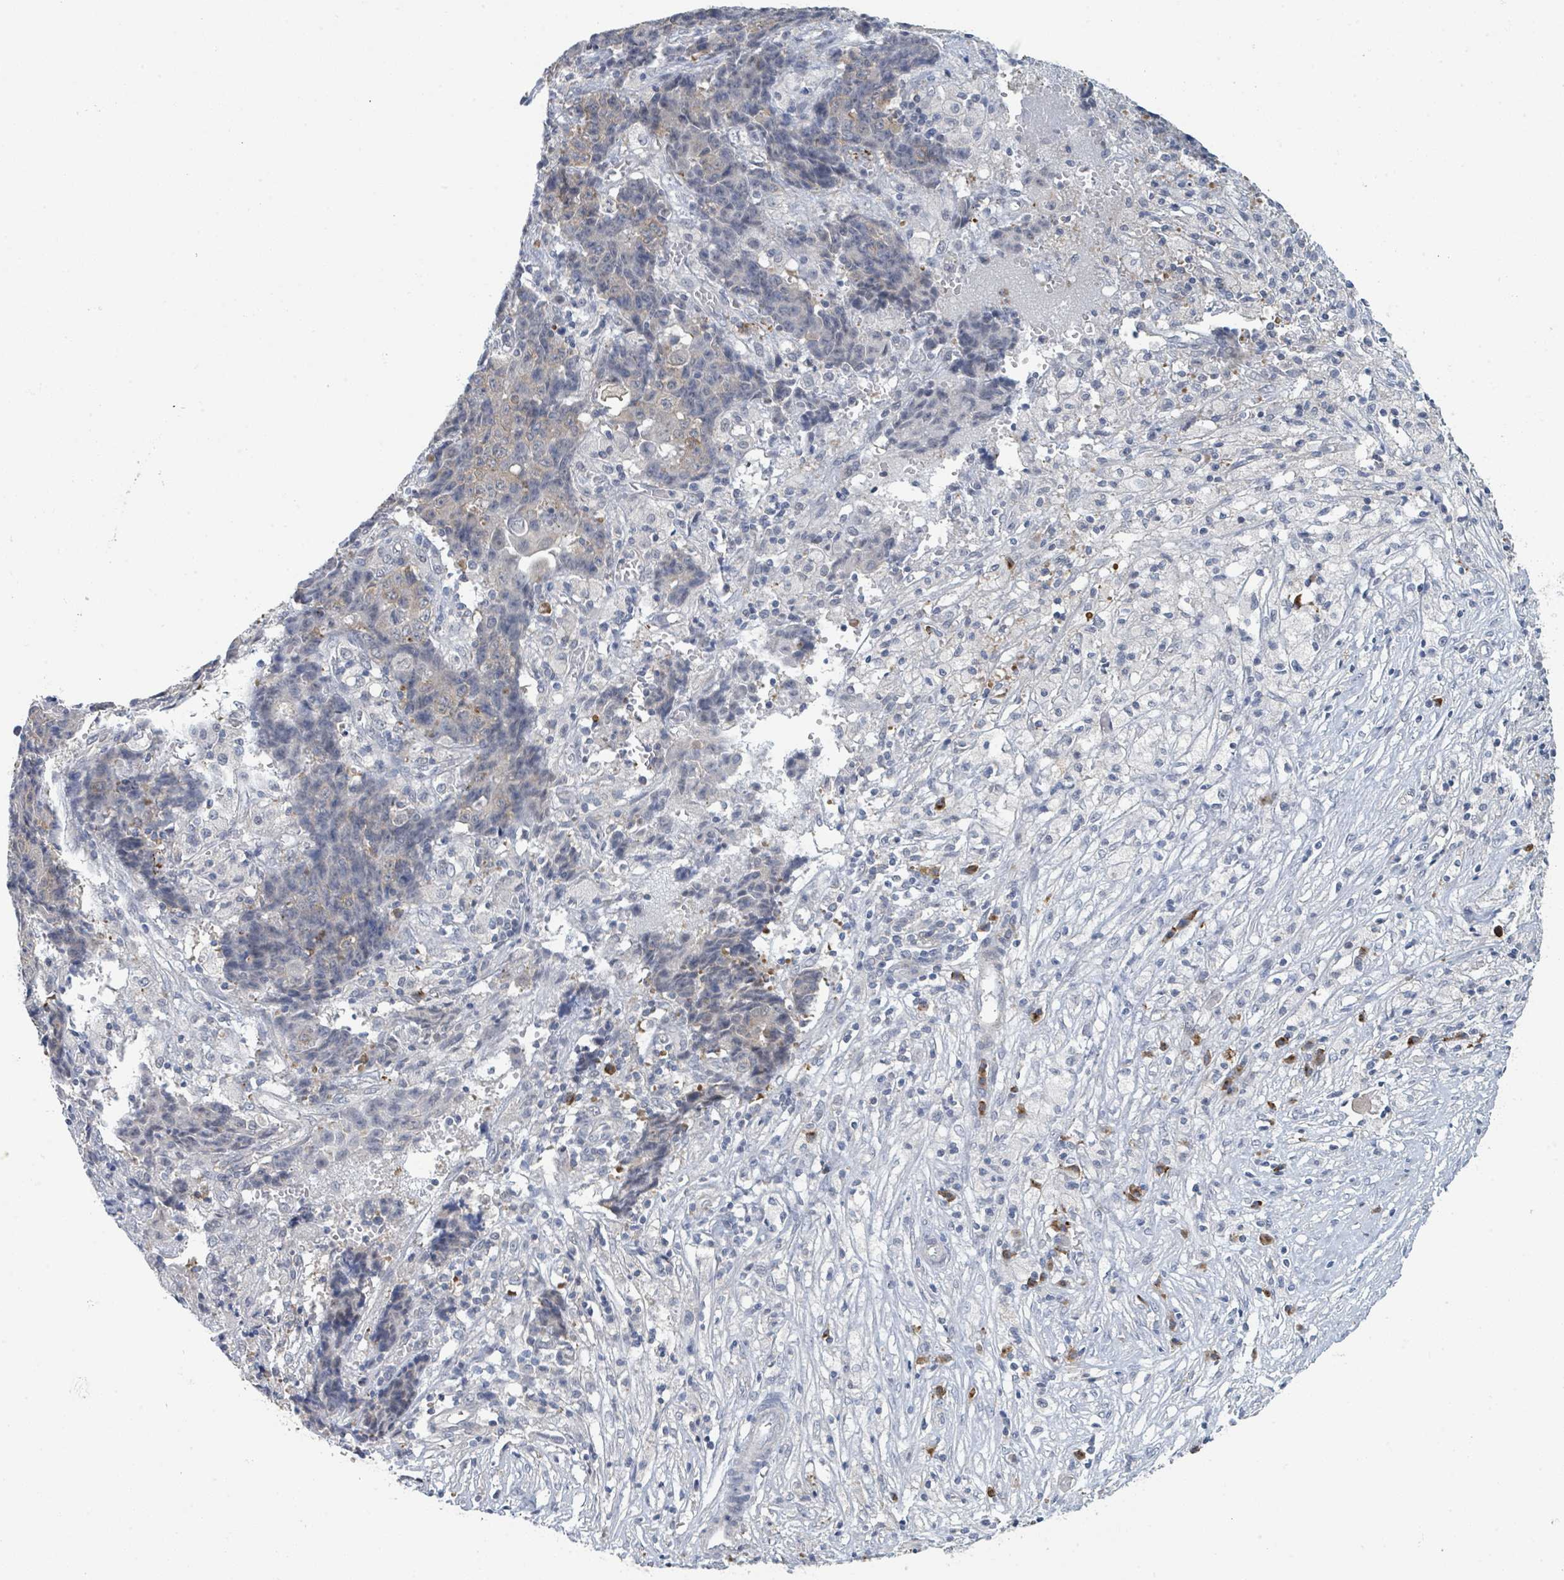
{"staining": {"intensity": "negative", "quantity": "none", "location": "none"}, "tissue": "ovarian cancer", "cell_type": "Tumor cells", "image_type": "cancer", "snomed": [{"axis": "morphology", "description": "Carcinoma, endometroid"}, {"axis": "topography", "description": "Ovary"}], "caption": "This is a histopathology image of immunohistochemistry (IHC) staining of ovarian cancer, which shows no expression in tumor cells.", "gene": "ANKRD55", "patient": {"sex": "female", "age": 42}}